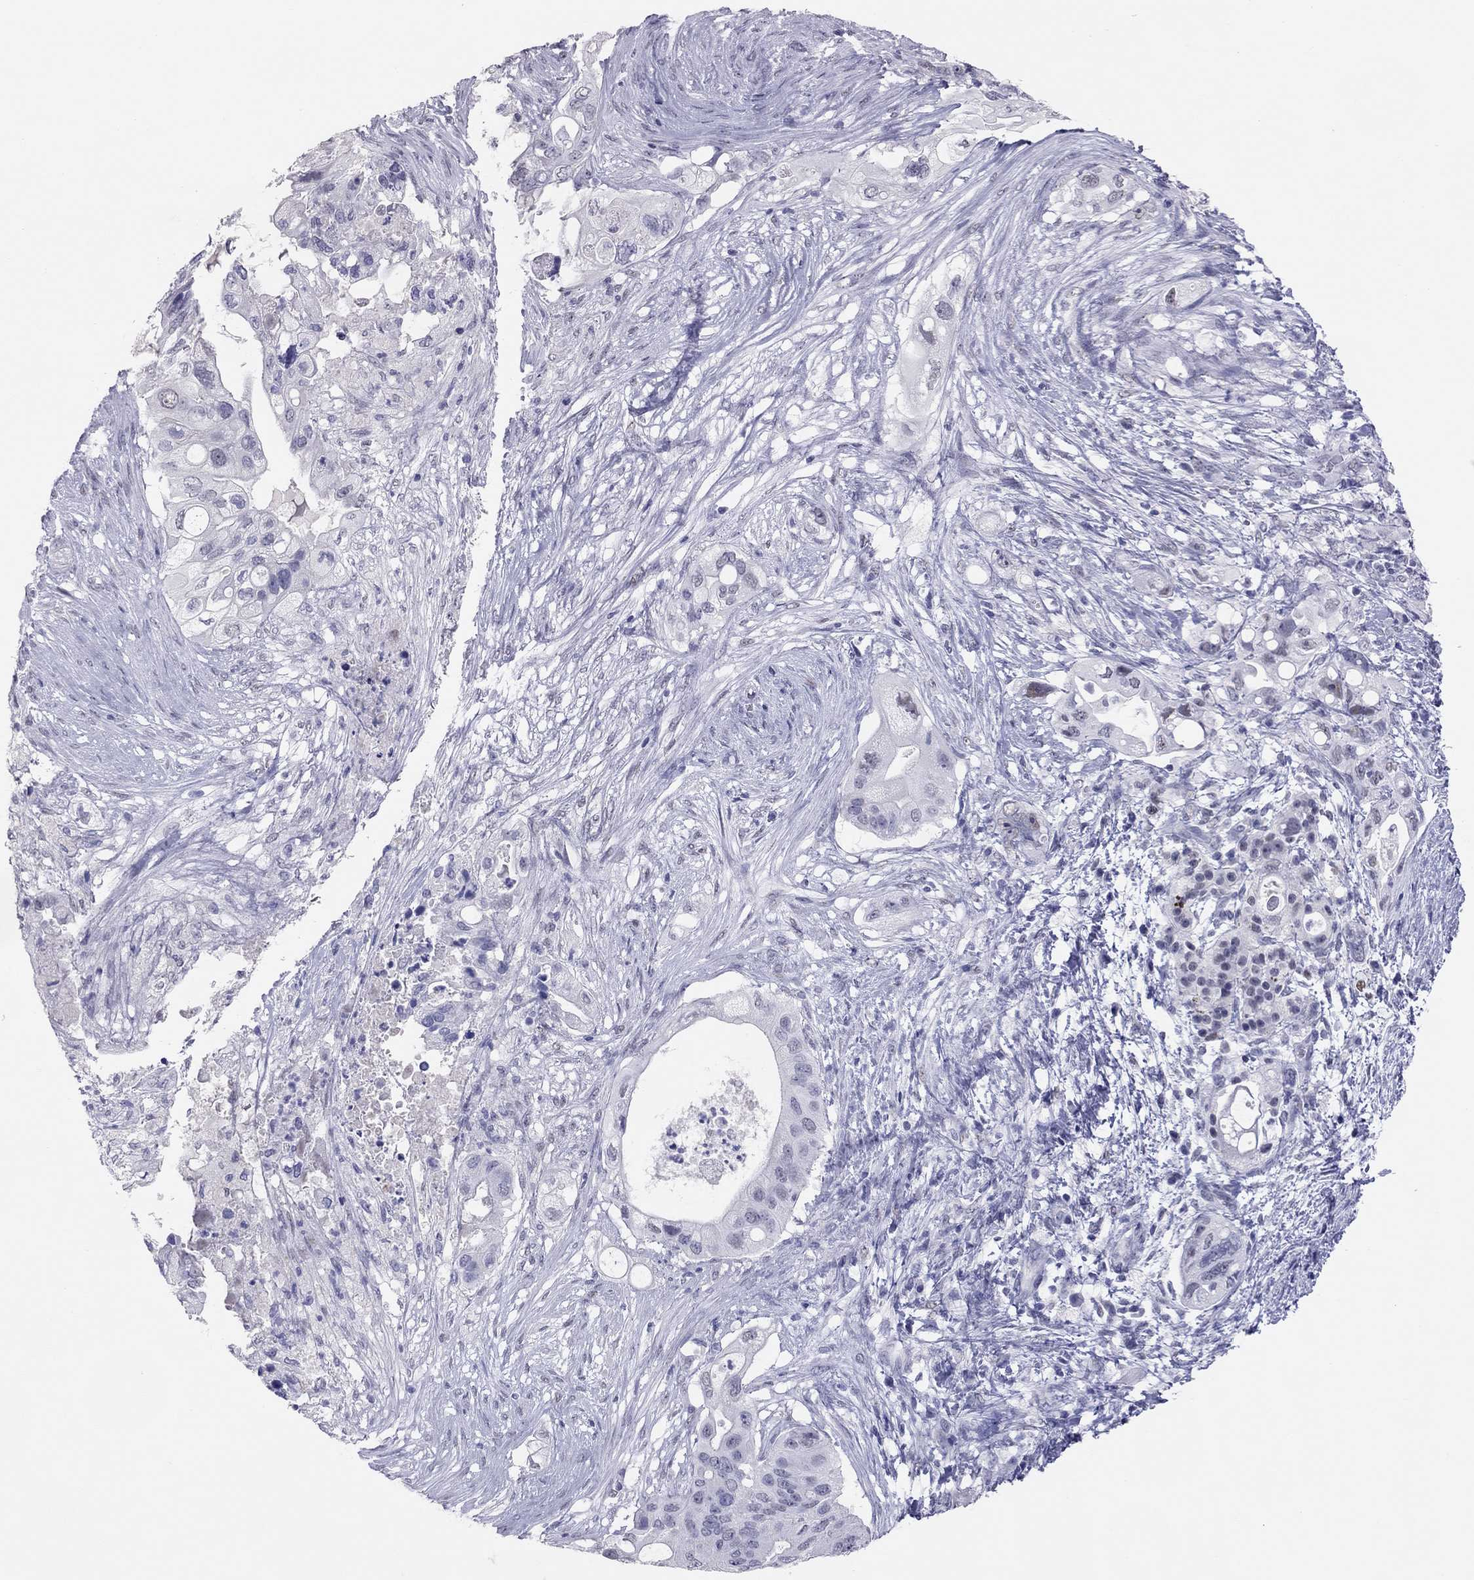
{"staining": {"intensity": "negative", "quantity": "none", "location": "none"}, "tissue": "pancreatic cancer", "cell_type": "Tumor cells", "image_type": "cancer", "snomed": [{"axis": "morphology", "description": "Adenocarcinoma, NOS"}, {"axis": "topography", "description": "Pancreas"}], "caption": "Immunohistochemistry (IHC) histopathology image of adenocarcinoma (pancreatic) stained for a protein (brown), which displays no positivity in tumor cells.", "gene": "PHOX2A", "patient": {"sex": "female", "age": 72}}